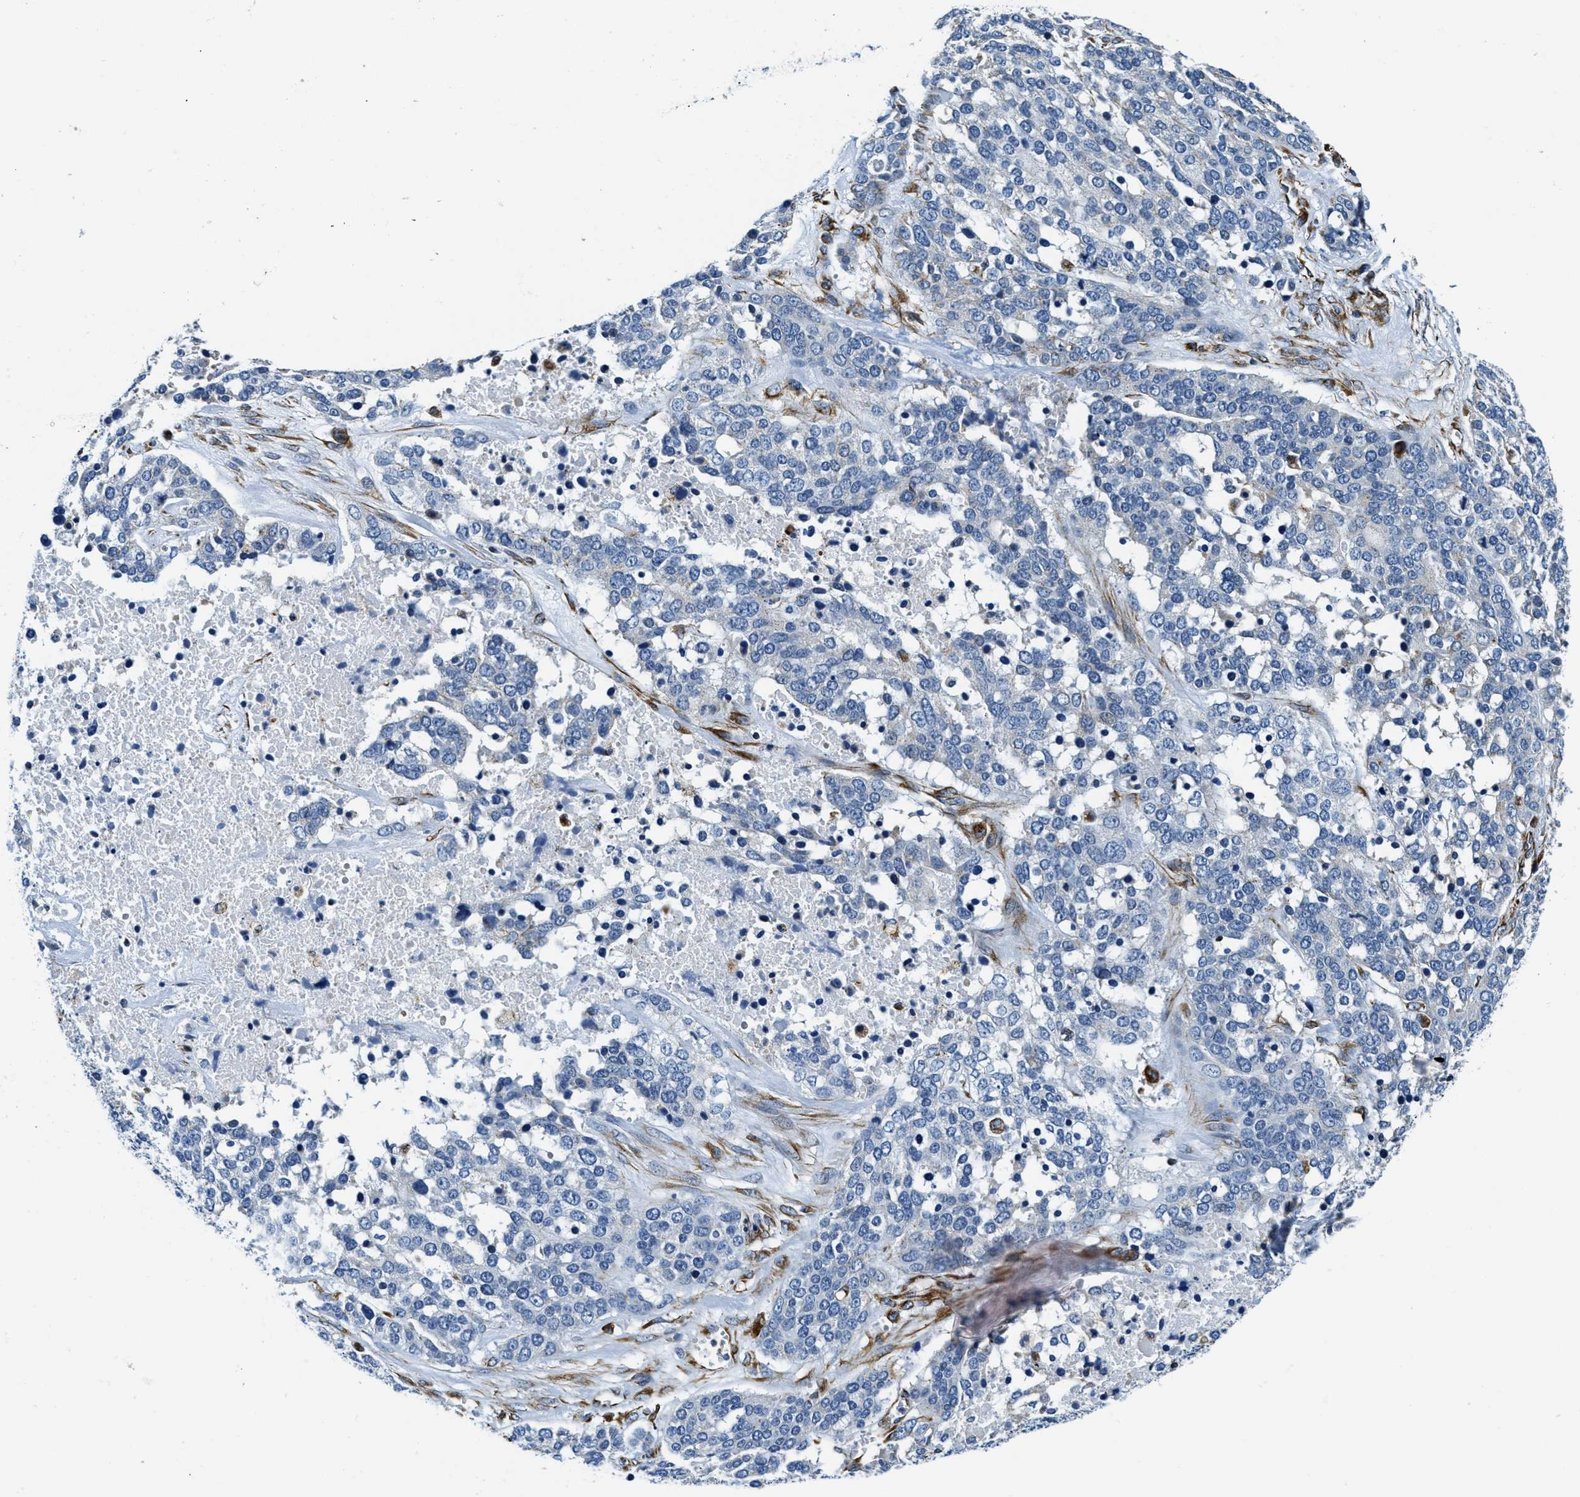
{"staining": {"intensity": "negative", "quantity": "none", "location": "none"}, "tissue": "ovarian cancer", "cell_type": "Tumor cells", "image_type": "cancer", "snomed": [{"axis": "morphology", "description": "Cystadenocarcinoma, serous, NOS"}, {"axis": "topography", "description": "Ovary"}], "caption": "High magnification brightfield microscopy of ovarian serous cystadenocarcinoma stained with DAB (brown) and counterstained with hematoxylin (blue): tumor cells show no significant expression.", "gene": "GNS", "patient": {"sex": "female", "age": 44}}